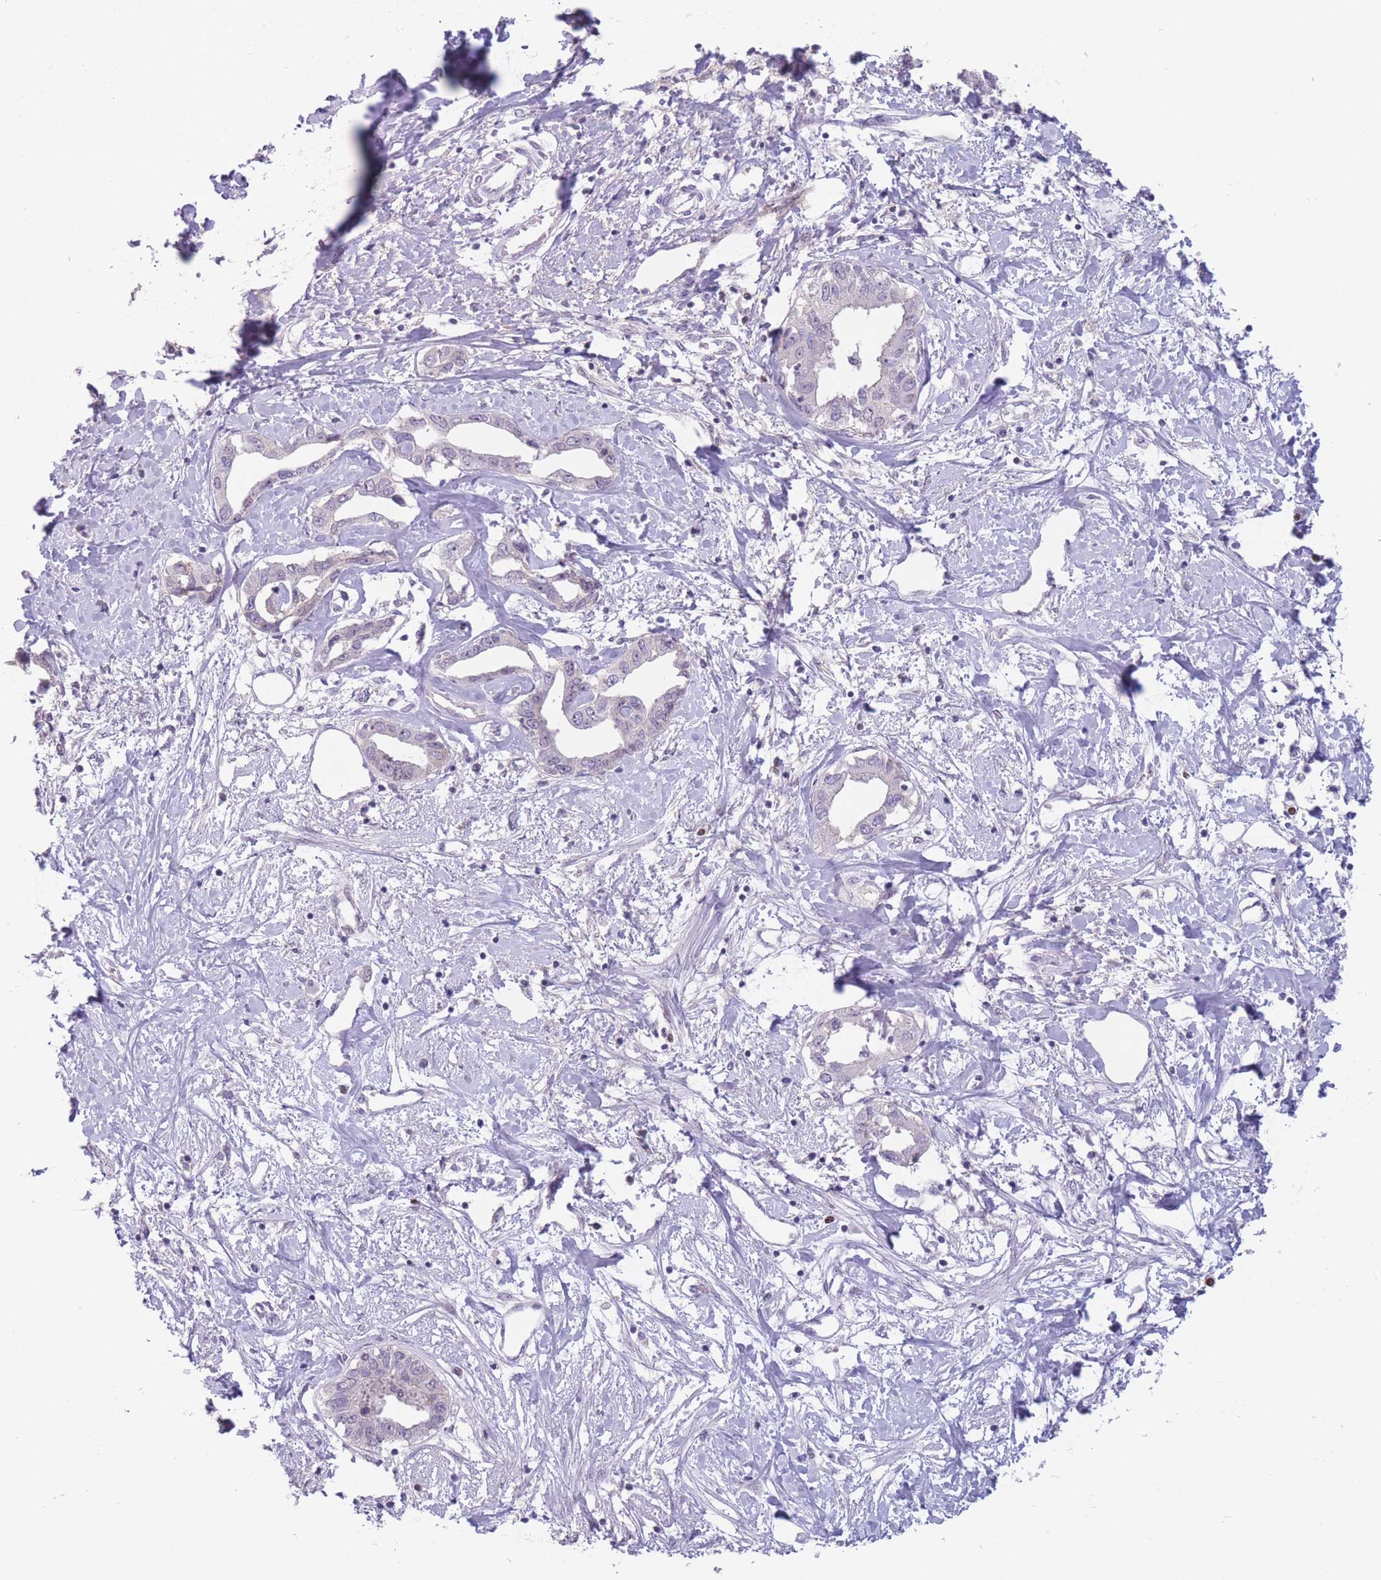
{"staining": {"intensity": "negative", "quantity": "none", "location": "none"}, "tissue": "liver cancer", "cell_type": "Tumor cells", "image_type": "cancer", "snomed": [{"axis": "morphology", "description": "Cholangiocarcinoma"}, {"axis": "topography", "description": "Liver"}], "caption": "DAB immunohistochemical staining of cholangiocarcinoma (liver) shows no significant expression in tumor cells.", "gene": "ZNF439", "patient": {"sex": "male", "age": 59}}